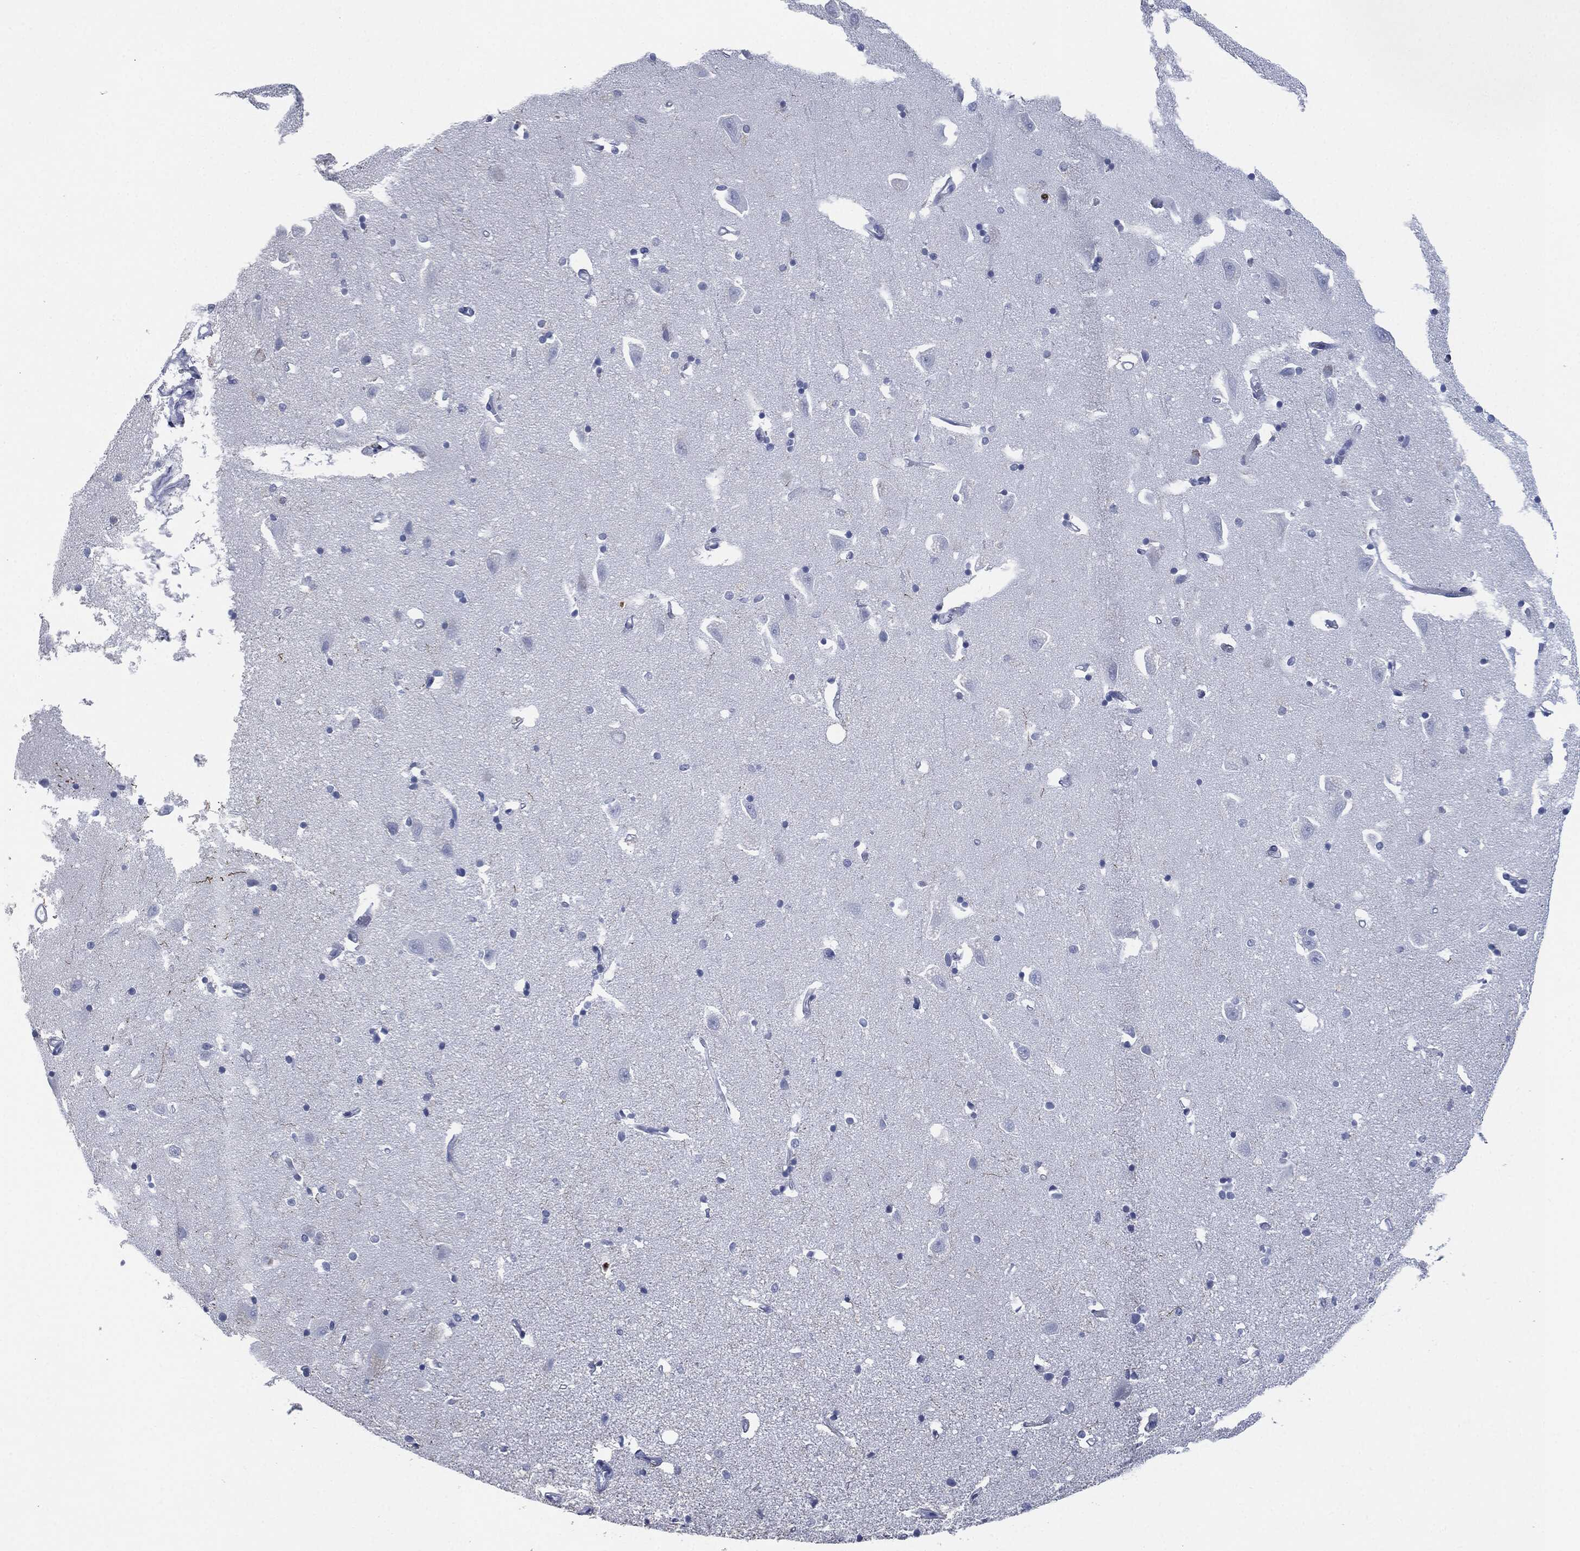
{"staining": {"intensity": "negative", "quantity": "none", "location": "none"}, "tissue": "hippocampus", "cell_type": "Glial cells", "image_type": "normal", "snomed": [{"axis": "morphology", "description": "Normal tissue, NOS"}, {"axis": "topography", "description": "Lateral ventricle wall"}, {"axis": "topography", "description": "Hippocampus"}], "caption": "Hippocampus stained for a protein using immunohistochemistry displays no expression glial cells.", "gene": "CEACAM8", "patient": {"sex": "female", "age": 63}}